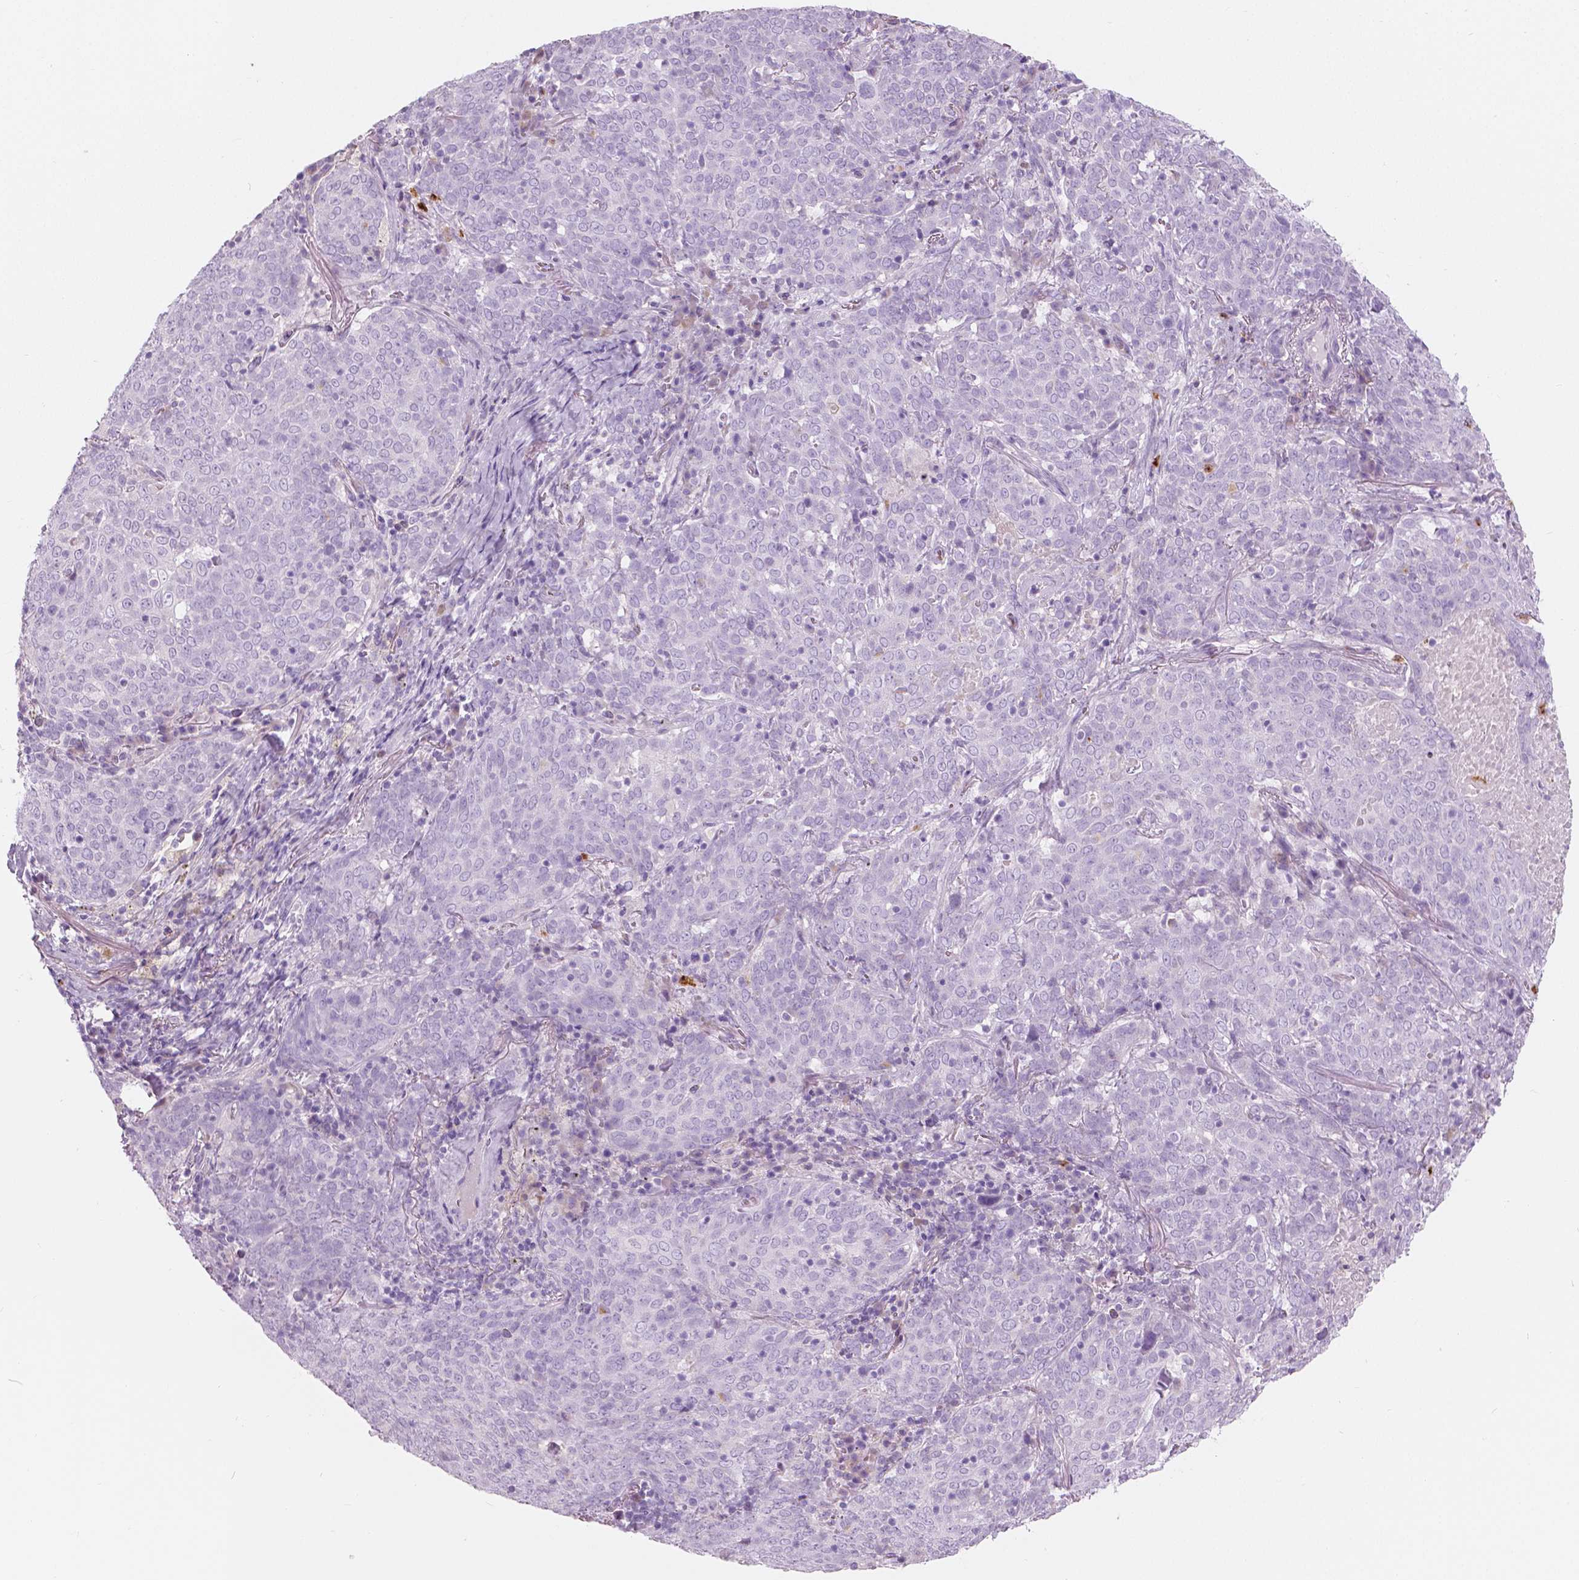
{"staining": {"intensity": "negative", "quantity": "none", "location": "none"}, "tissue": "lung cancer", "cell_type": "Tumor cells", "image_type": "cancer", "snomed": [{"axis": "morphology", "description": "Squamous cell carcinoma, NOS"}, {"axis": "topography", "description": "Lung"}], "caption": "High magnification brightfield microscopy of lung cancer (squamous cell carcinoma) stained with DAB (brown) and counterstained with hematoxylin (blue): tumor cells show no significant staining.", "gene": "CXCR2", "patient": {"sex": "male", "age": 82}}